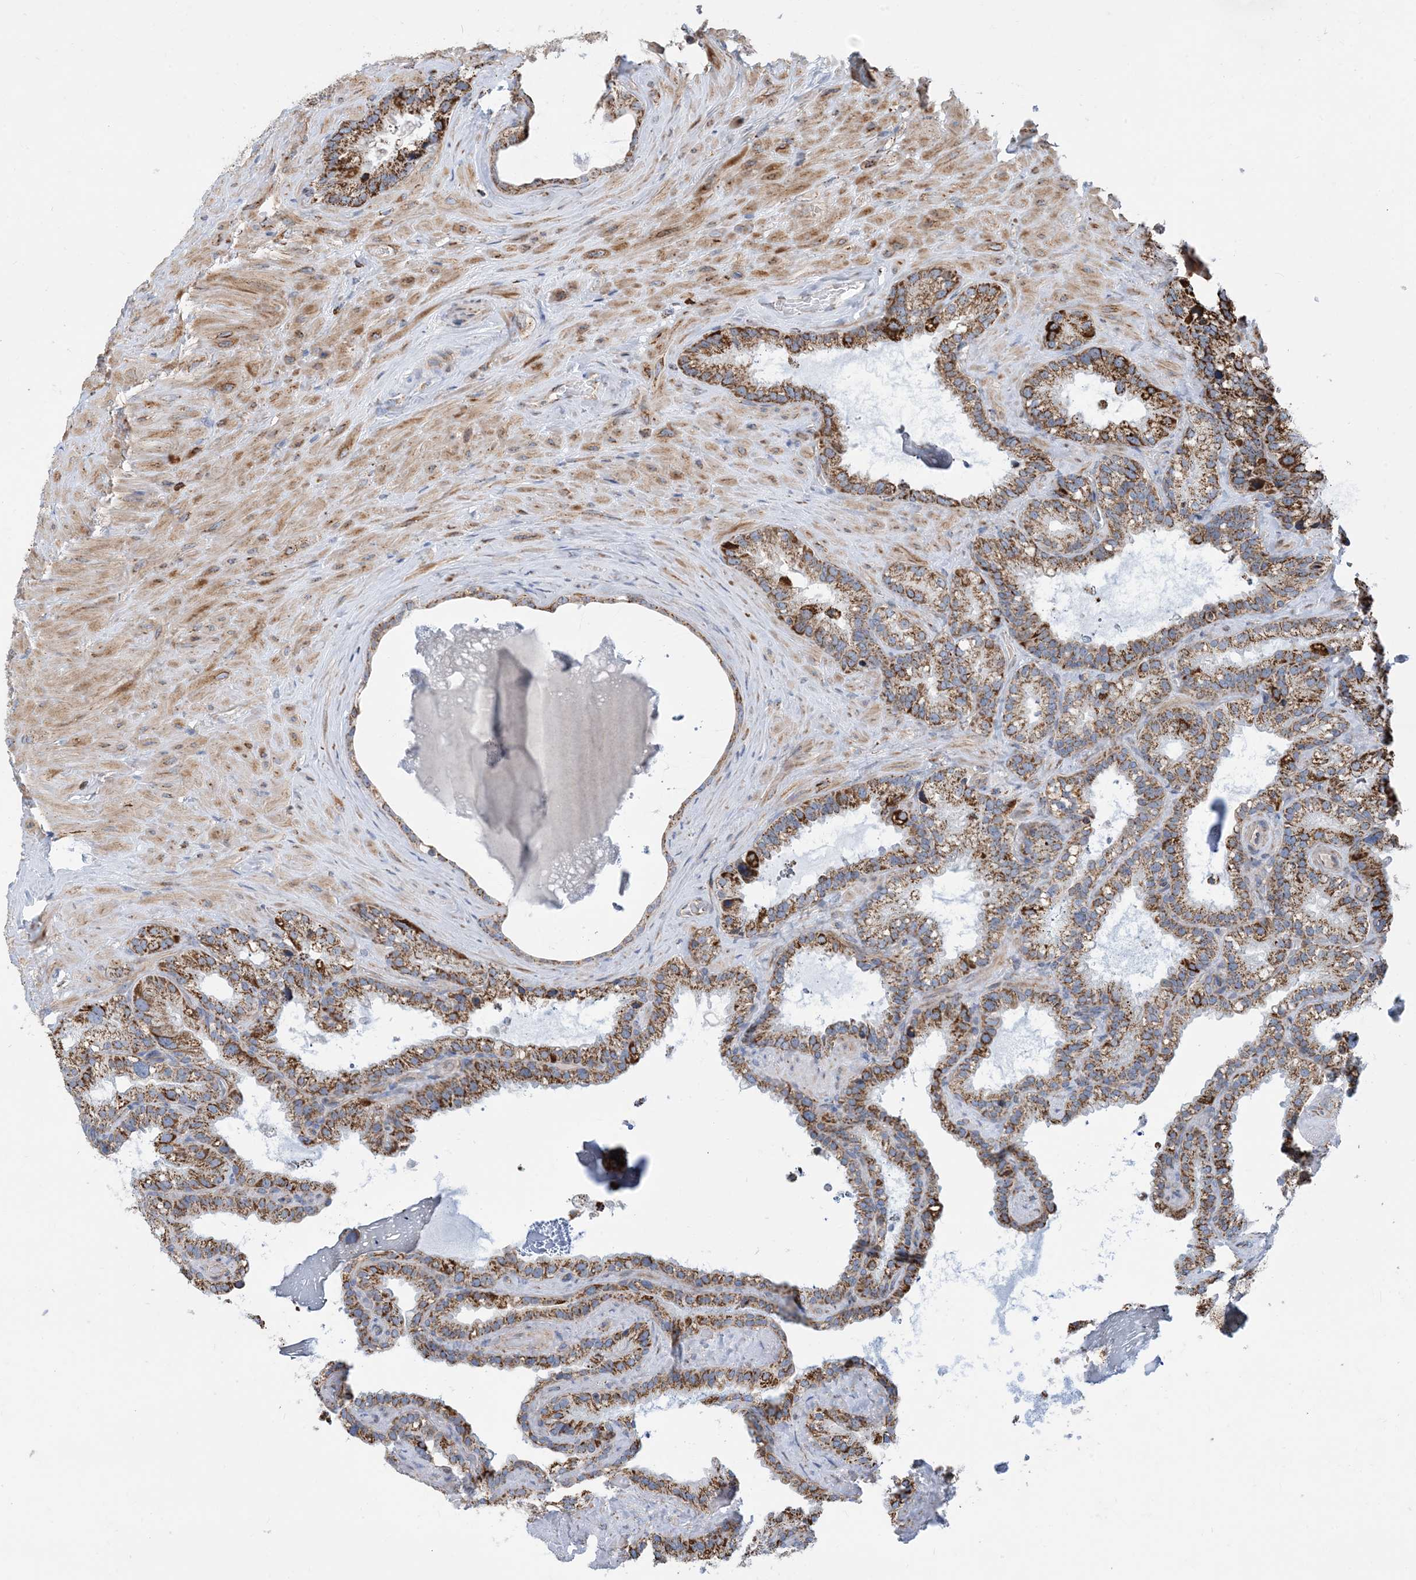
{"staining": {"intensity": "moderate", "quantity": ">75%", "location": "cytoplasmic/membranous"}, "tissue": "seminal vesicle", "cell_type": "Glandular cells", "image_type": "normal", "snomed": [{"axis": "morphology", "description": "Normal tissue, NOS"}, {"axis": "topography", "description": "Prostate"}, {"axis": "topography", "description": "Seminal veicle"}], "caption": "Immunohistochemistry (IHC) staining of benign seminal vesicle, which demonstrates medium levels of moderate cytoplasmic/membranous expression in about >75% of glandular cells indicating moderate cytoplasmic/membranous protein staining. The staining was performed using DAB (3,3'-diaminobenzidine) (brown) for protein detection and nuclei were counterstained in hematoxylin (blue).", "gene": "PCDHGA1", "patient": {"sex": "male", "age": 68}}